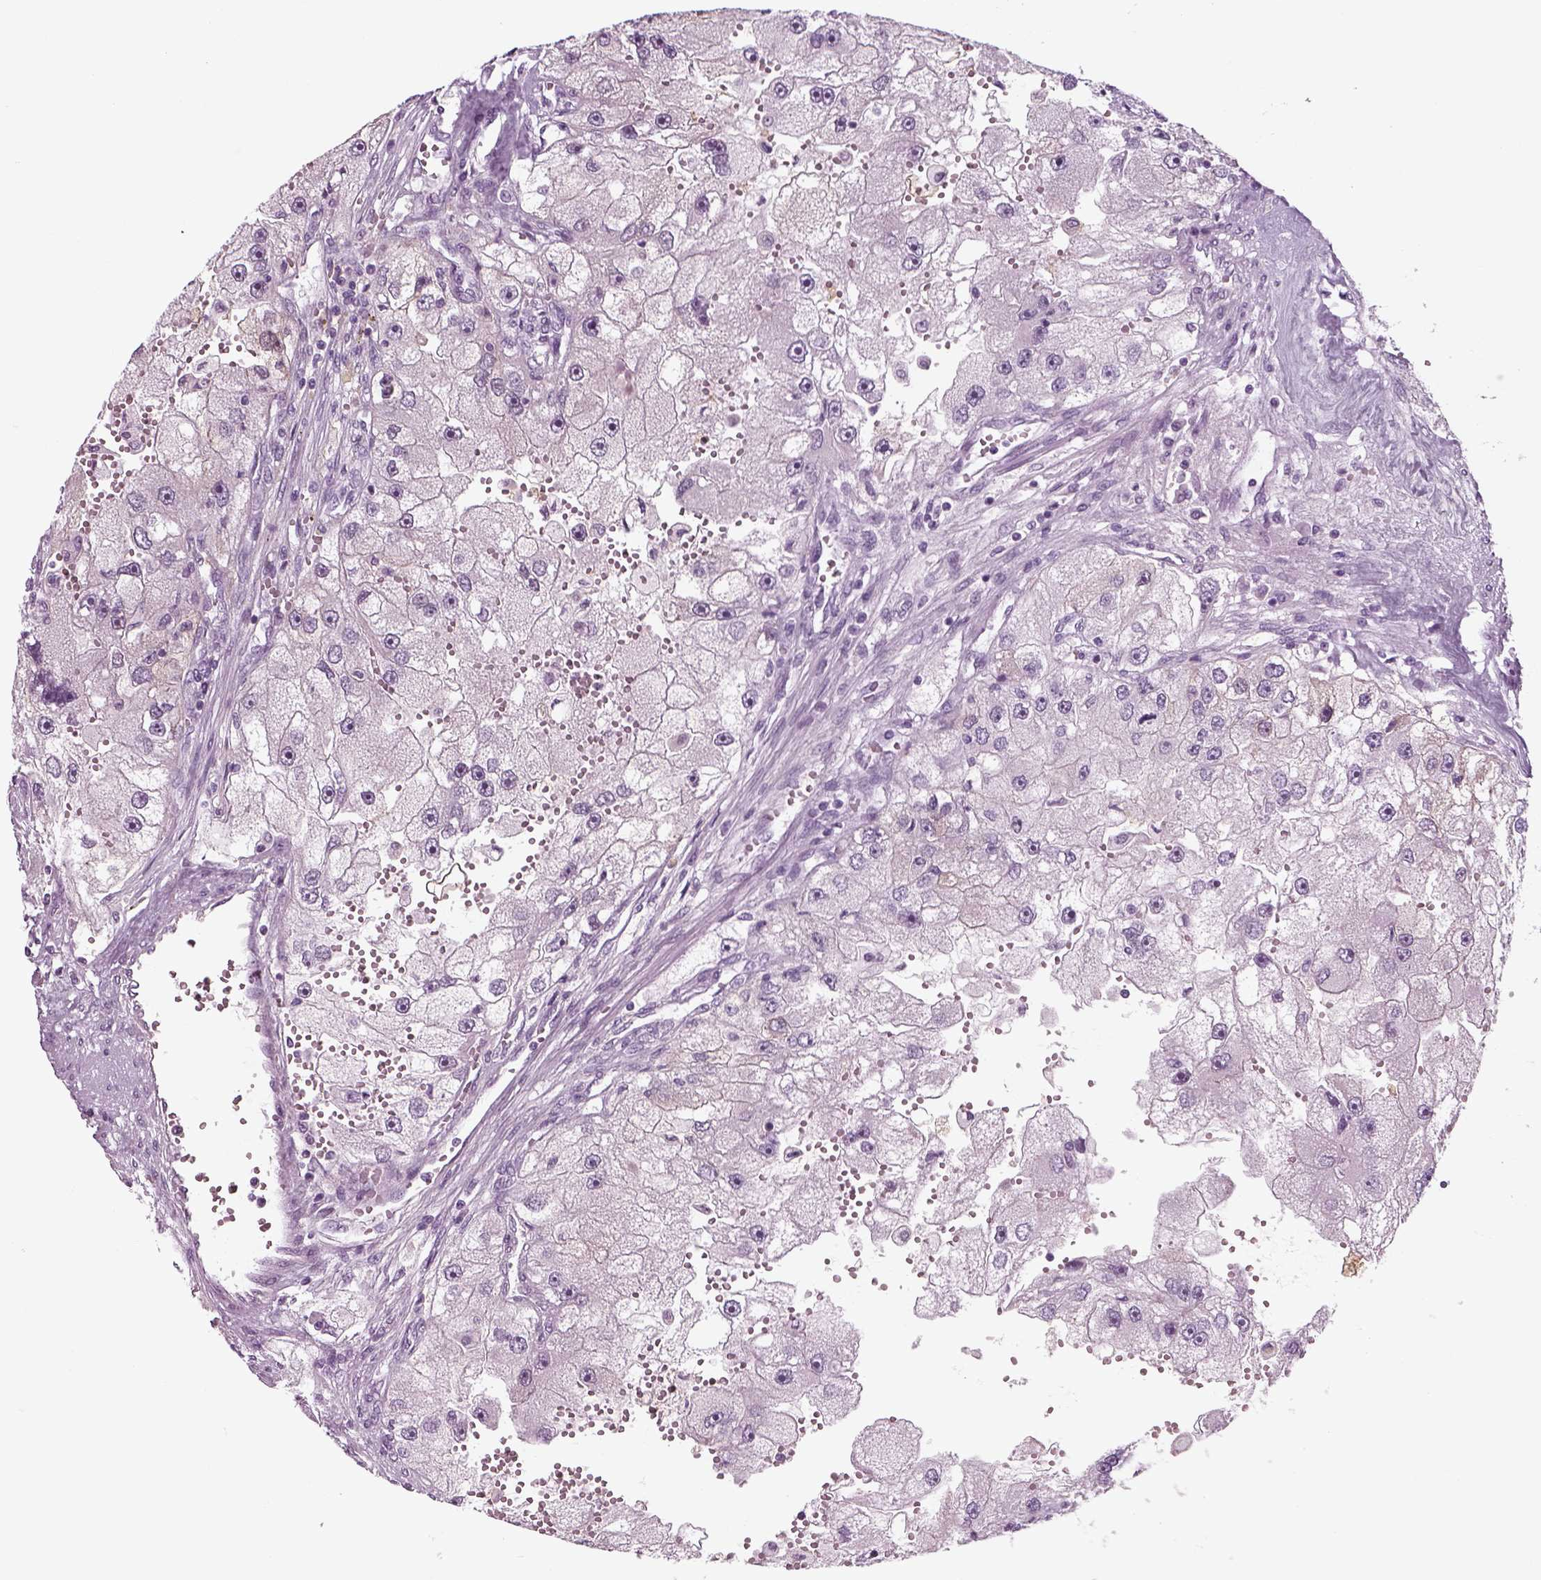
{"staining": {"intensity": "negative", "quantity": "none", "location": "none"}, "tissue": "renal cancer", "cell_type": "Tumor cells", "image_type": "cancer", "snomed": [{"axis": "morphology", "description": "Adenocarcinoma, NOS"}, {"axis": "topography", "description": "Kidney"}], "caption": "Protein analysis of renal cancer (adenocarcinoma) shows no significant expression in tumor cells.", "gene": "KRT75", "patient": {"sex": "male", "age": 63}}